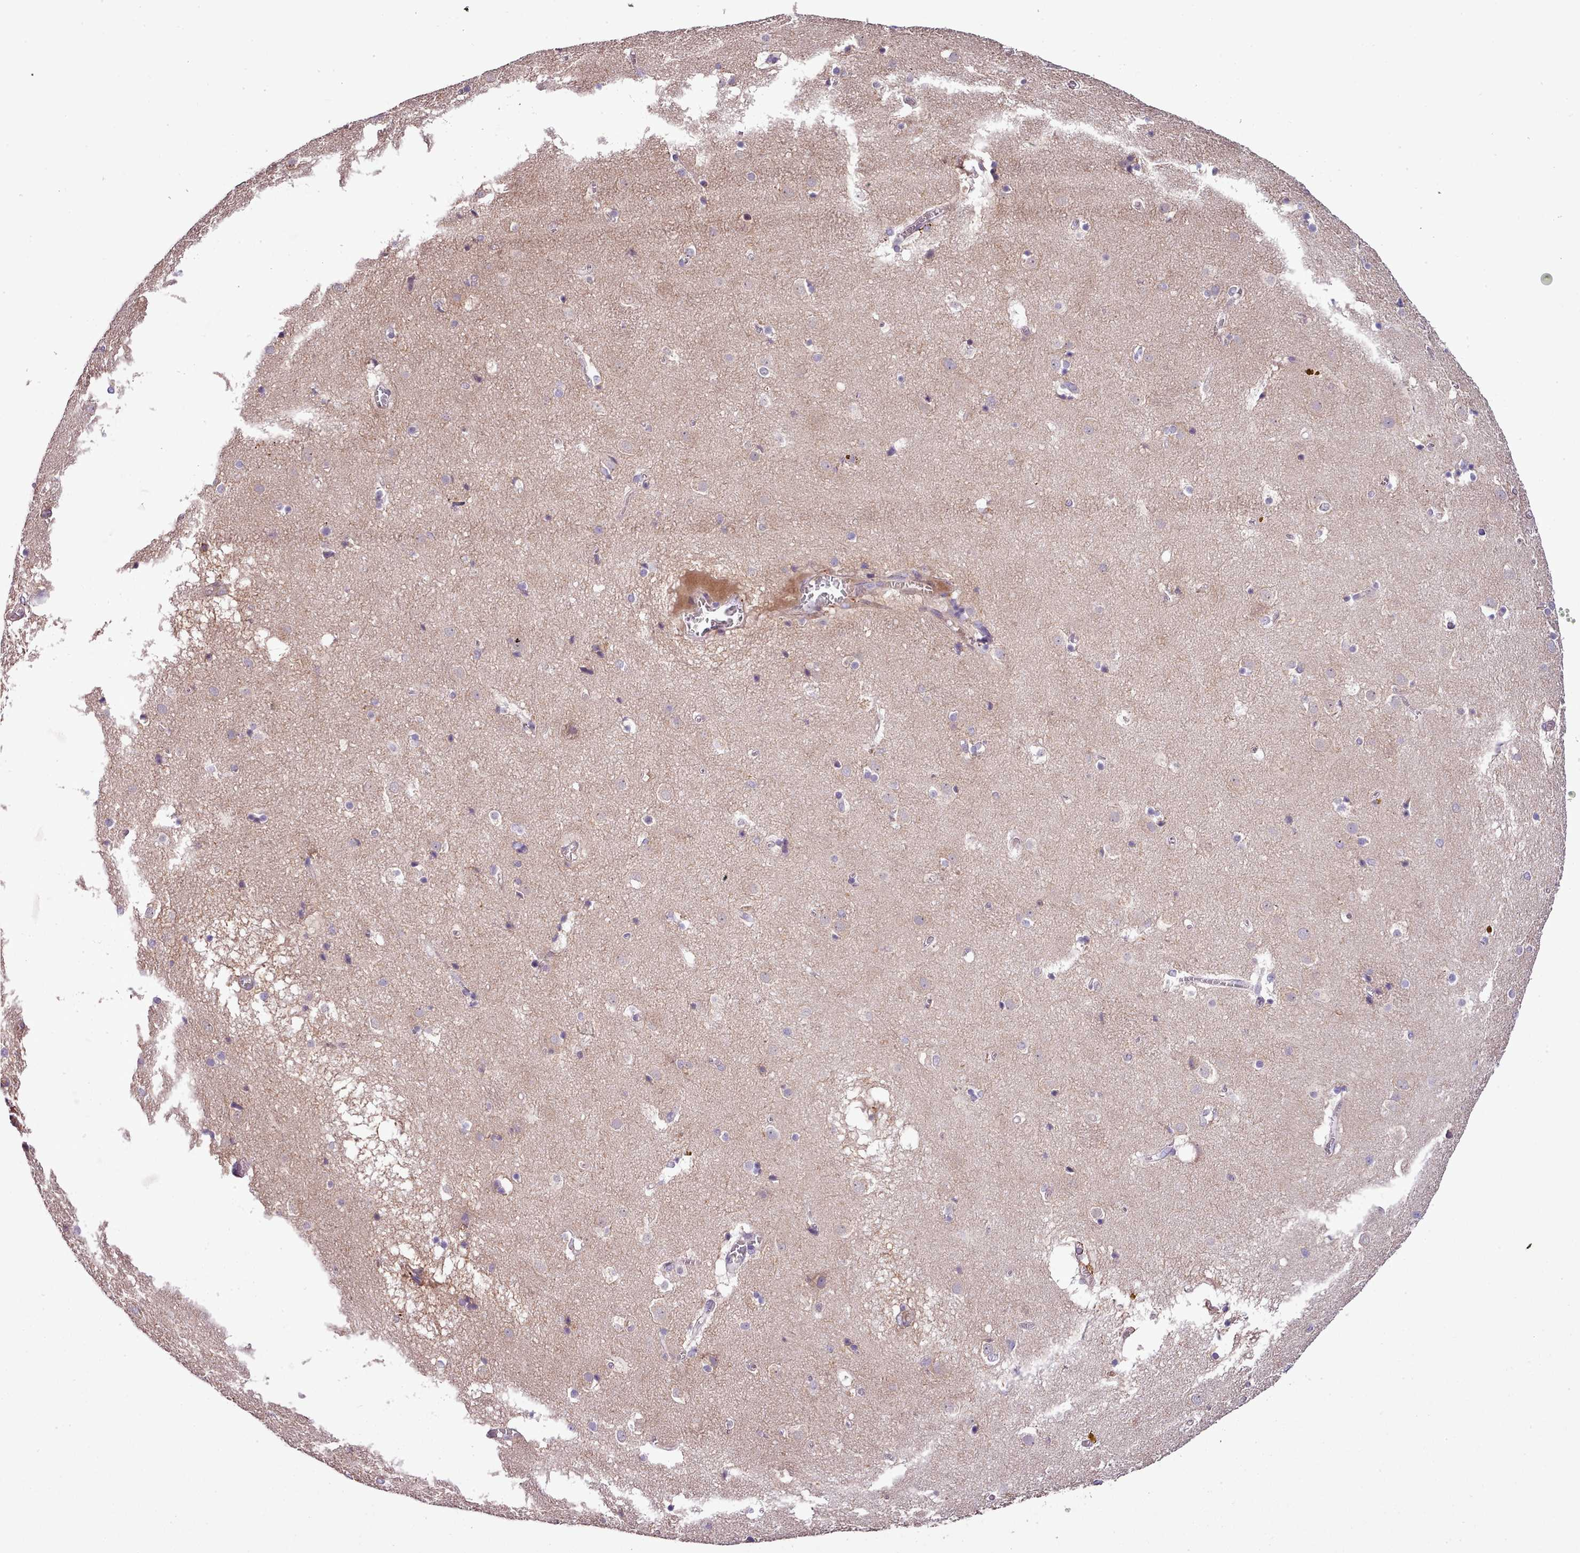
{"staining": {"intensity": "weak", "quantity": "<25%", "location": "cytoplasmic/membranous"}, "tissue": "caudate", "cell_type": "Glial cells", "image_type": "normal", "snomed": [{"axis": "morphology", "description": "Normal tissue, NOS"}, {"axis": "topography", "description": "Lateral ventricle wall"}], "caption": "High power microscopy micrograph of an immunohistochemistry photomicrograph of benign caudate, revealing no significant expression in glial cells.", "gene": "SETX", "patient": {"sex": "male", "age": 70}}